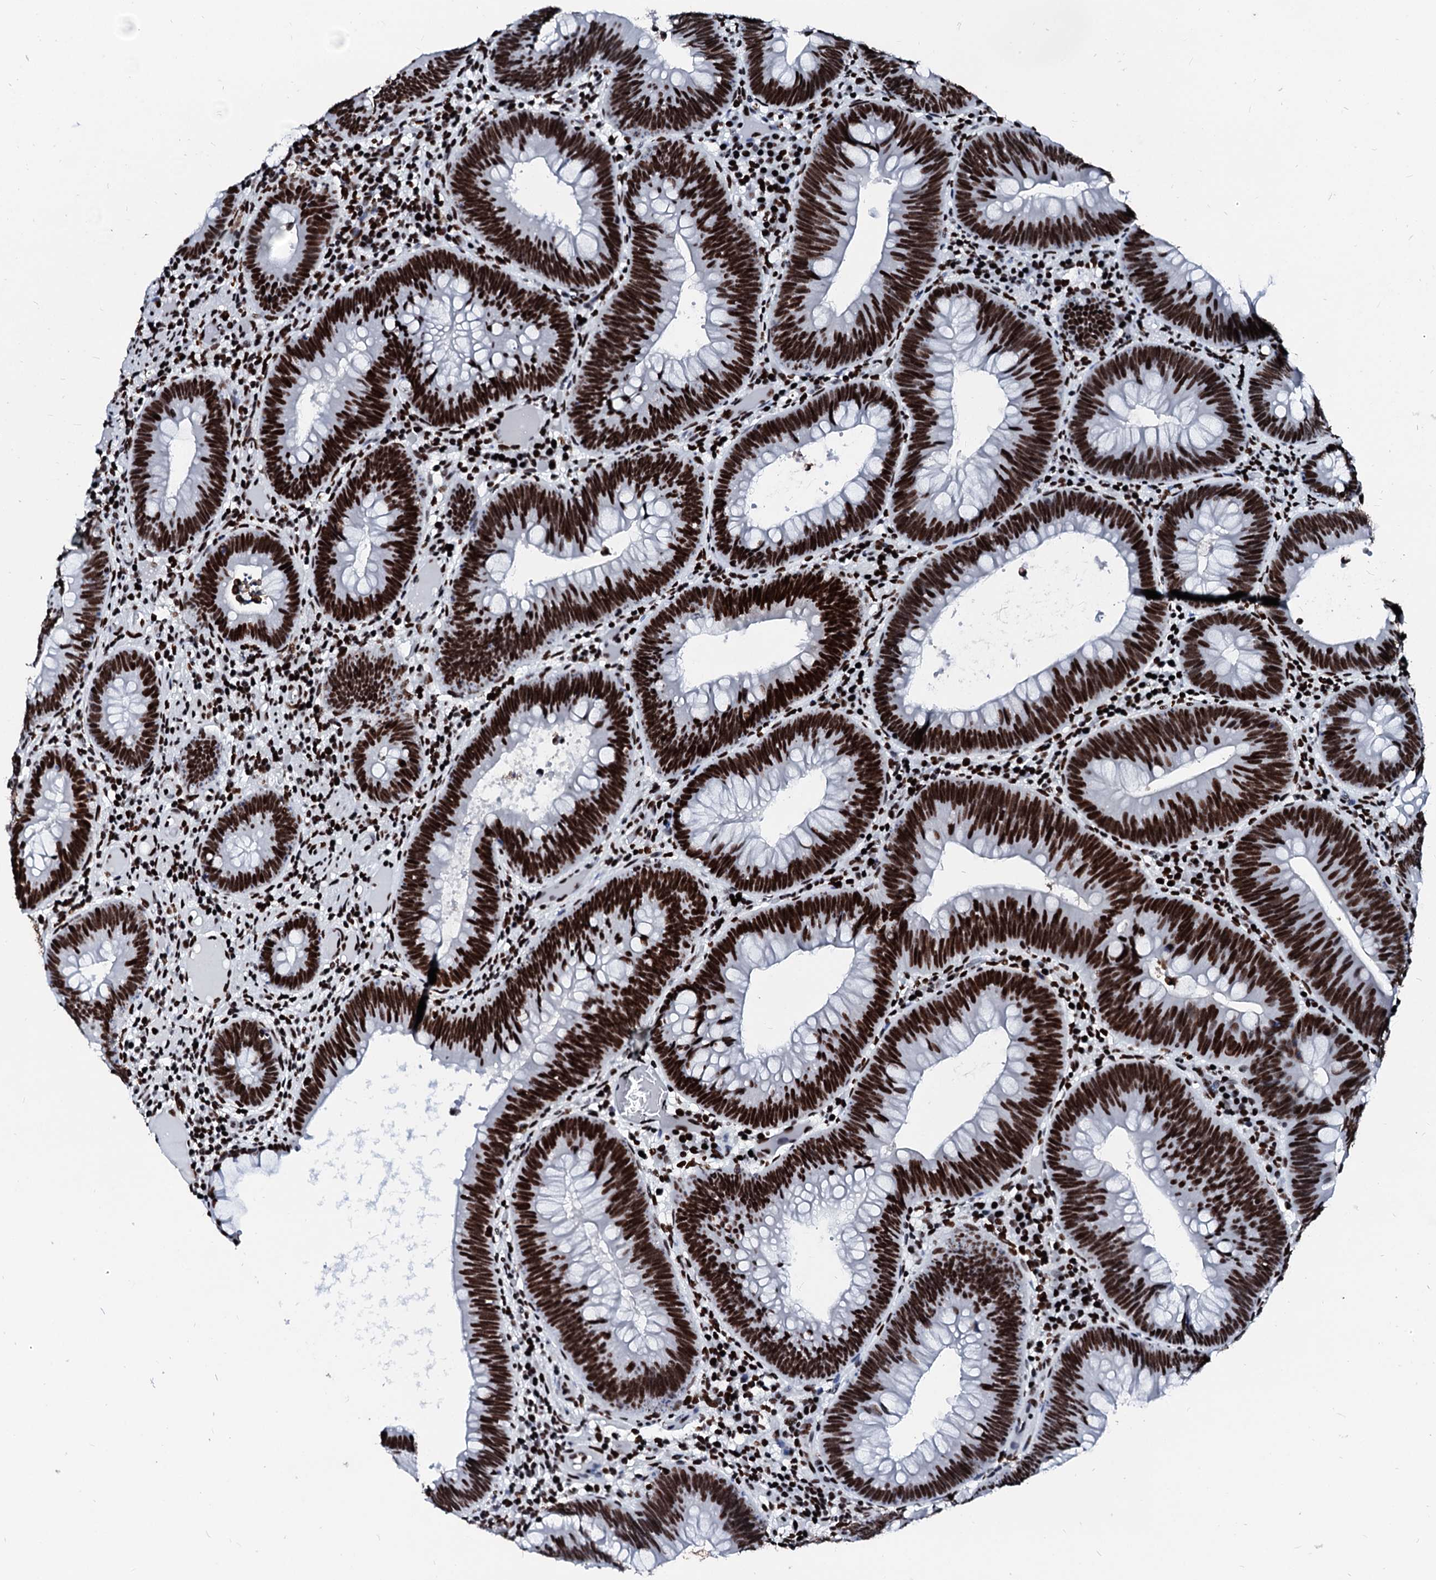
{"staining": {"intensity": "strong", "quantity": ">75%", "location": "nuclear"}, "tissue": "colorectal cancer", "cell_type": "Tumor cells", "image_type": "cancer", "snomed": [{"axis": "morphology", "description": "Adenocarcinoma, NOS"}, {"axis": "topography", "description": "Rectum"}], "caption": "Immunohistochemistry image of human colorectal adenocarcinoma stained for a protein (brown), which exhibits high levels of strong nuclear positivity in about >75% of tumor cells.", "gene": "RALY", "patient": {"sex": "female", "age": 75}}